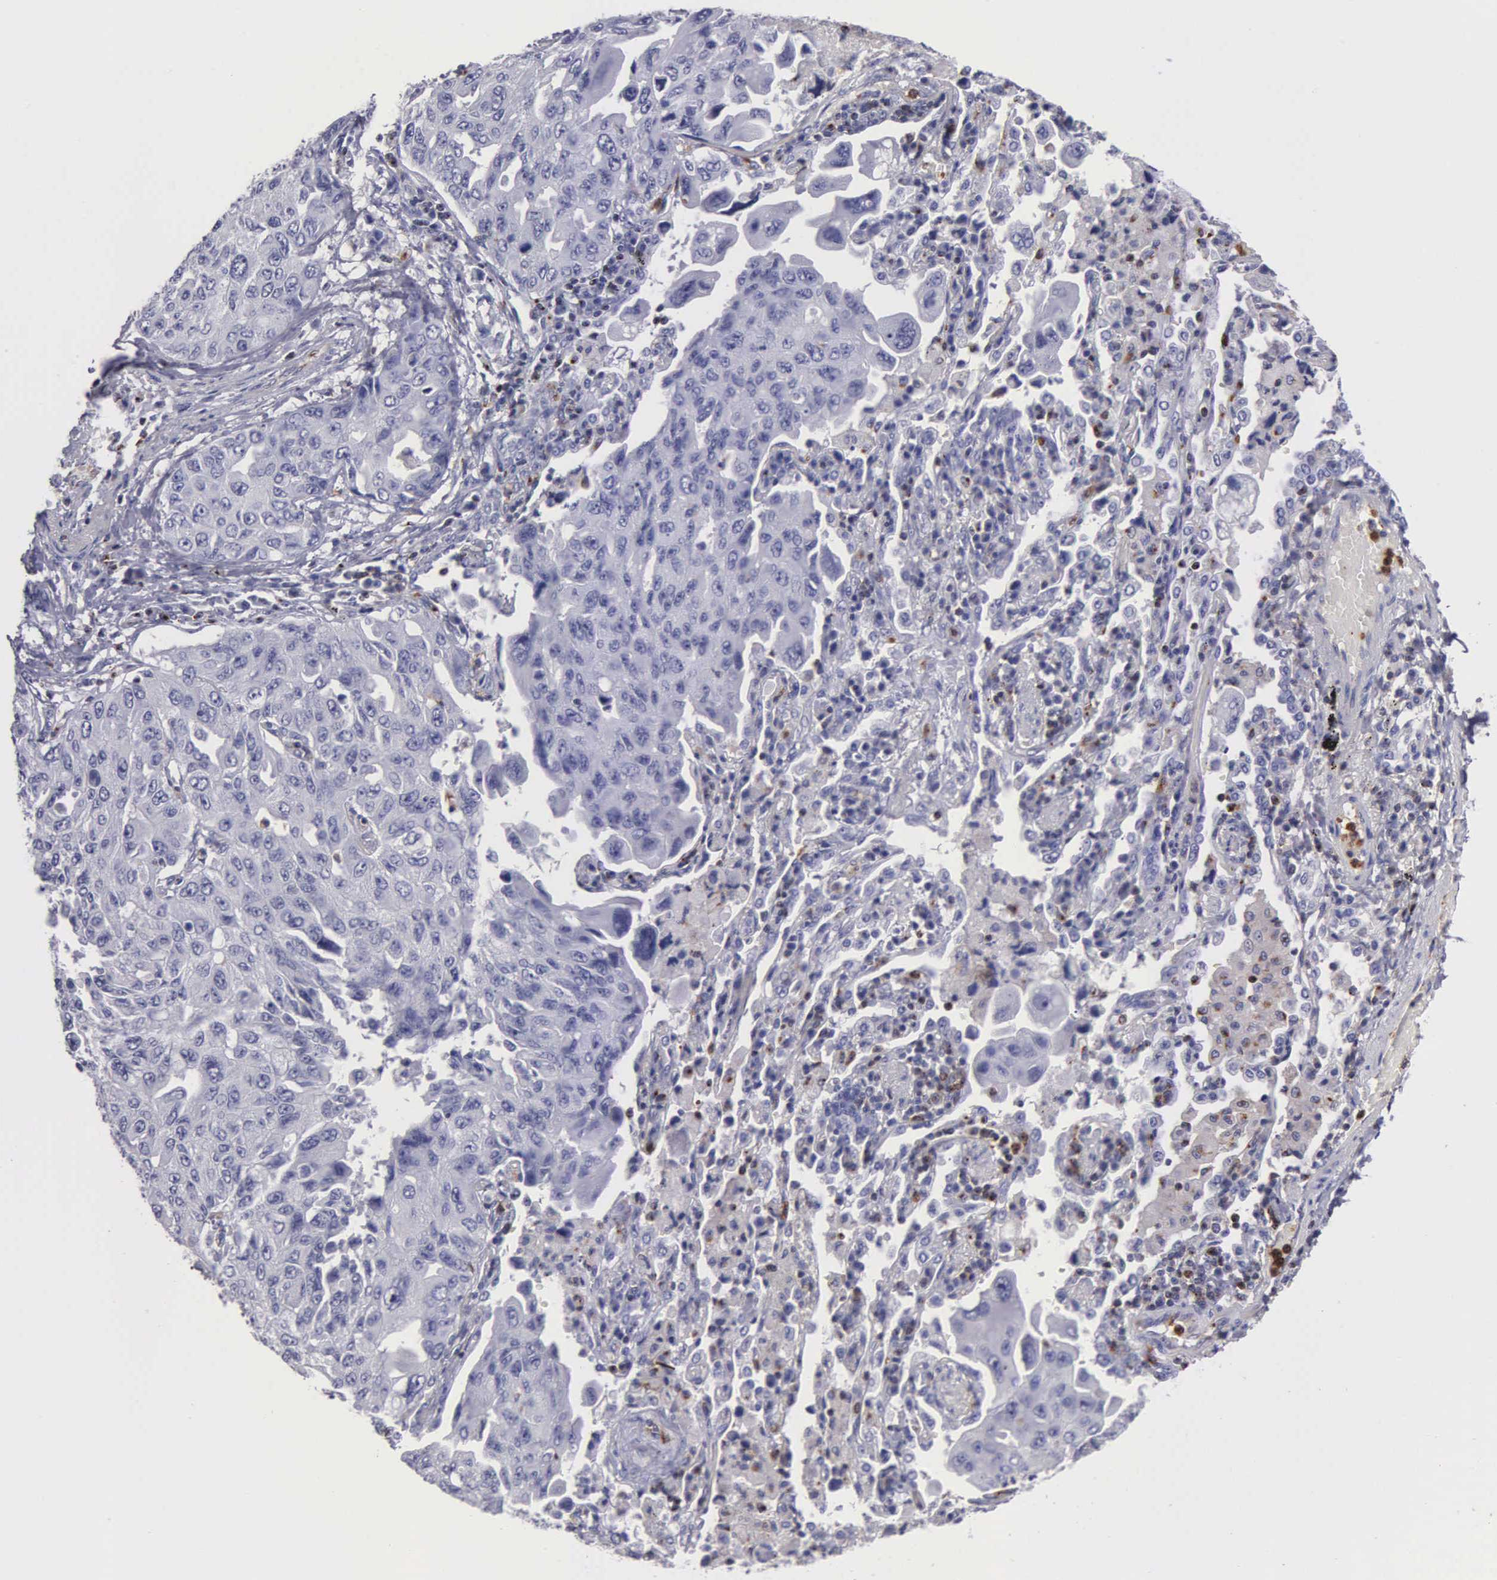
{"staining": {"intensity": "negative", "quantity": "none", "location": "none"}, "tissue": "lung cancer", "cell_type": "Tumor cells", "image_type": "cancer", "snomed": [{"axis": "morphology", "description": "Adenocarcinoma, NOS"}, {"axis": "topography", "description": "Lung"}], "caption": "Immunohistochemistry micrograph of lung cancer stained for a protein (brown), which exhibits no positivity in tumor cells.", "gene": "SRGN", "patient": {"sex": "male", "age": 64}}